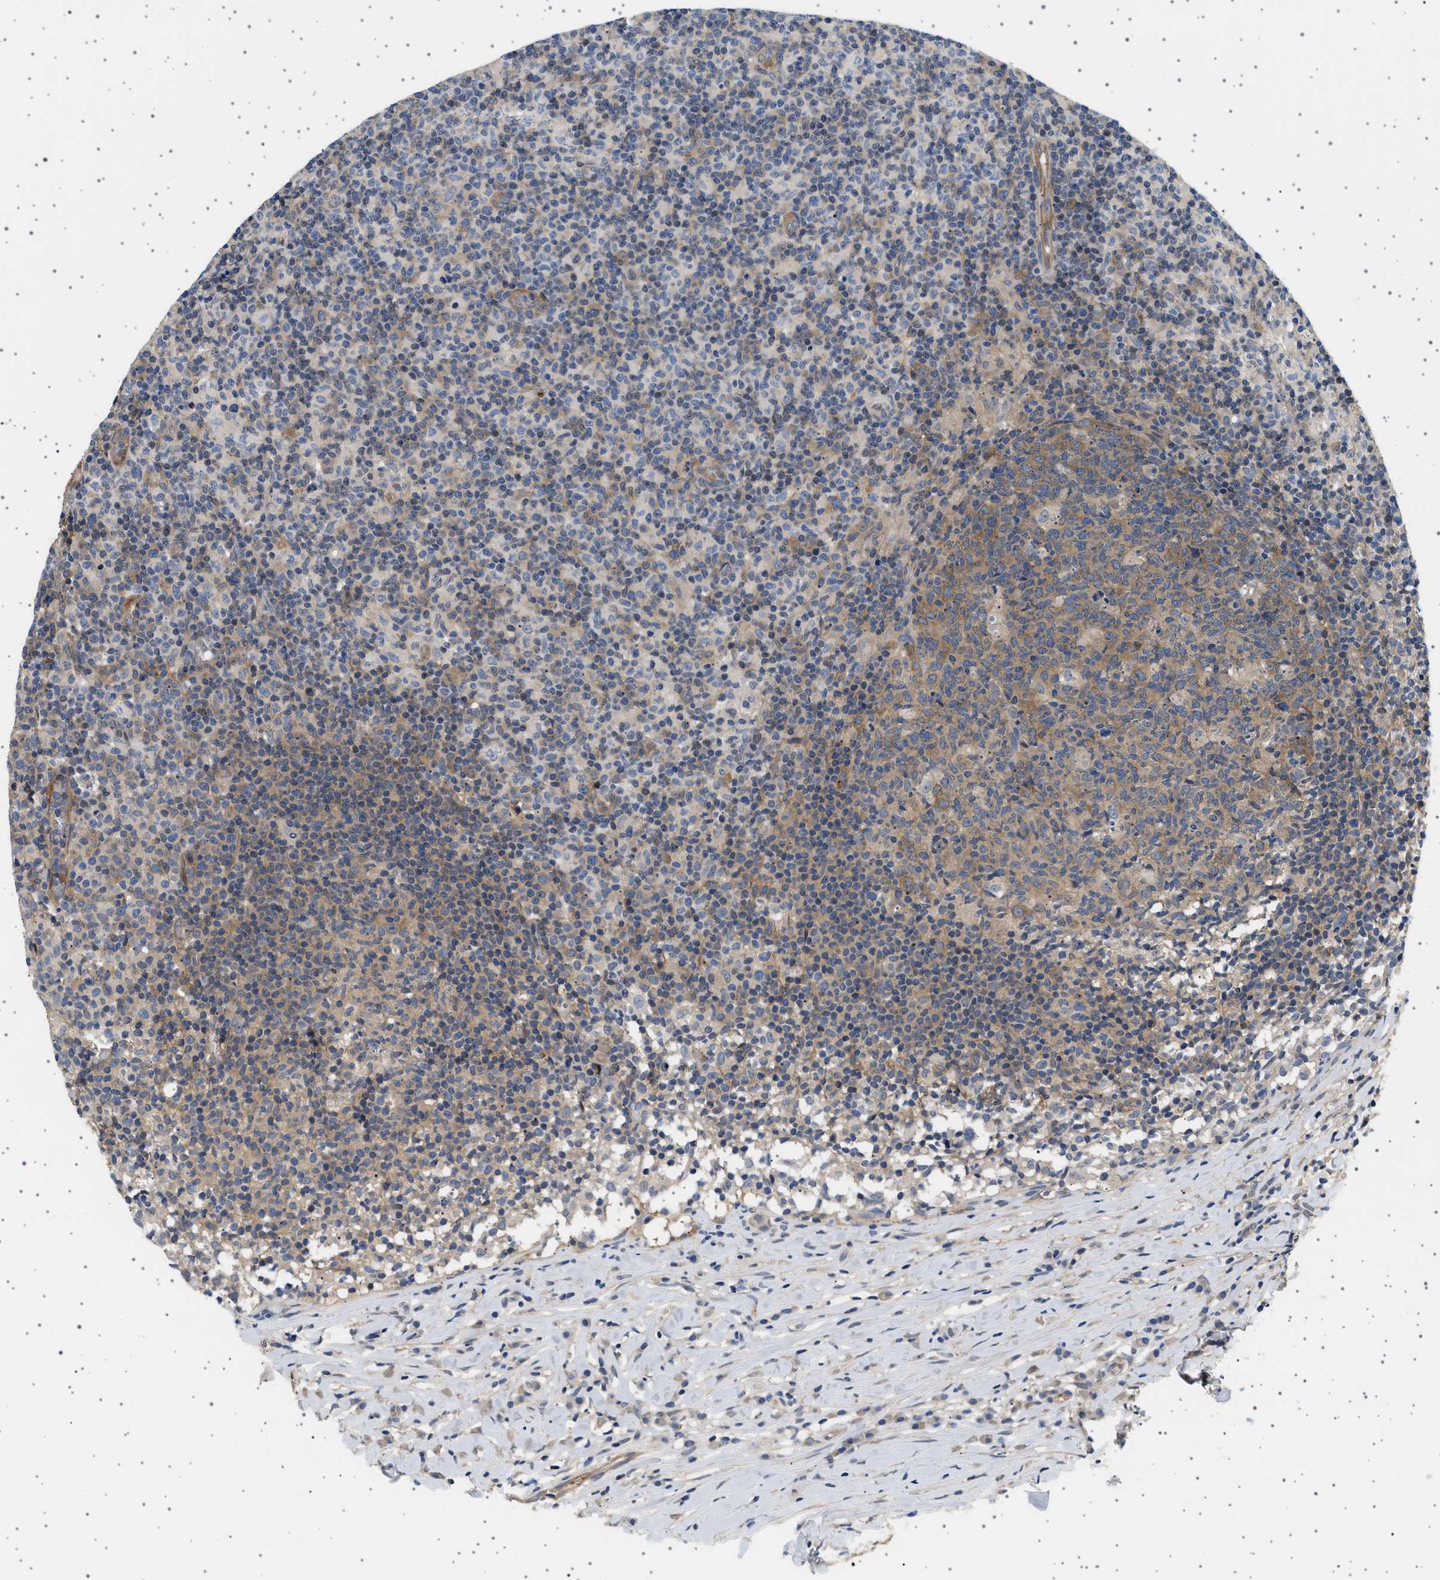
{"staining": {"intensity": "moderate", "quantity": "25%-75%", "location": "cytoplasmic/membranous"}, "tissue": "lymph node", "cell_type": "Germinal center cells", "image_type": "normal", "snomed": [{"axis": "morphology", "description": "Normal tissue, NOS"}, {"axis": "morphology", "description": "Inflammation, NOS"}, {"axis": "topography", "description": "Lymph node"}], "caption": "Lymph node stained for a protein reveals moderate cytoplasmic/membranous positivity in germinal center cells.", "gene": "PLPP6", "patient": {"sex": "male", "age": 55}}